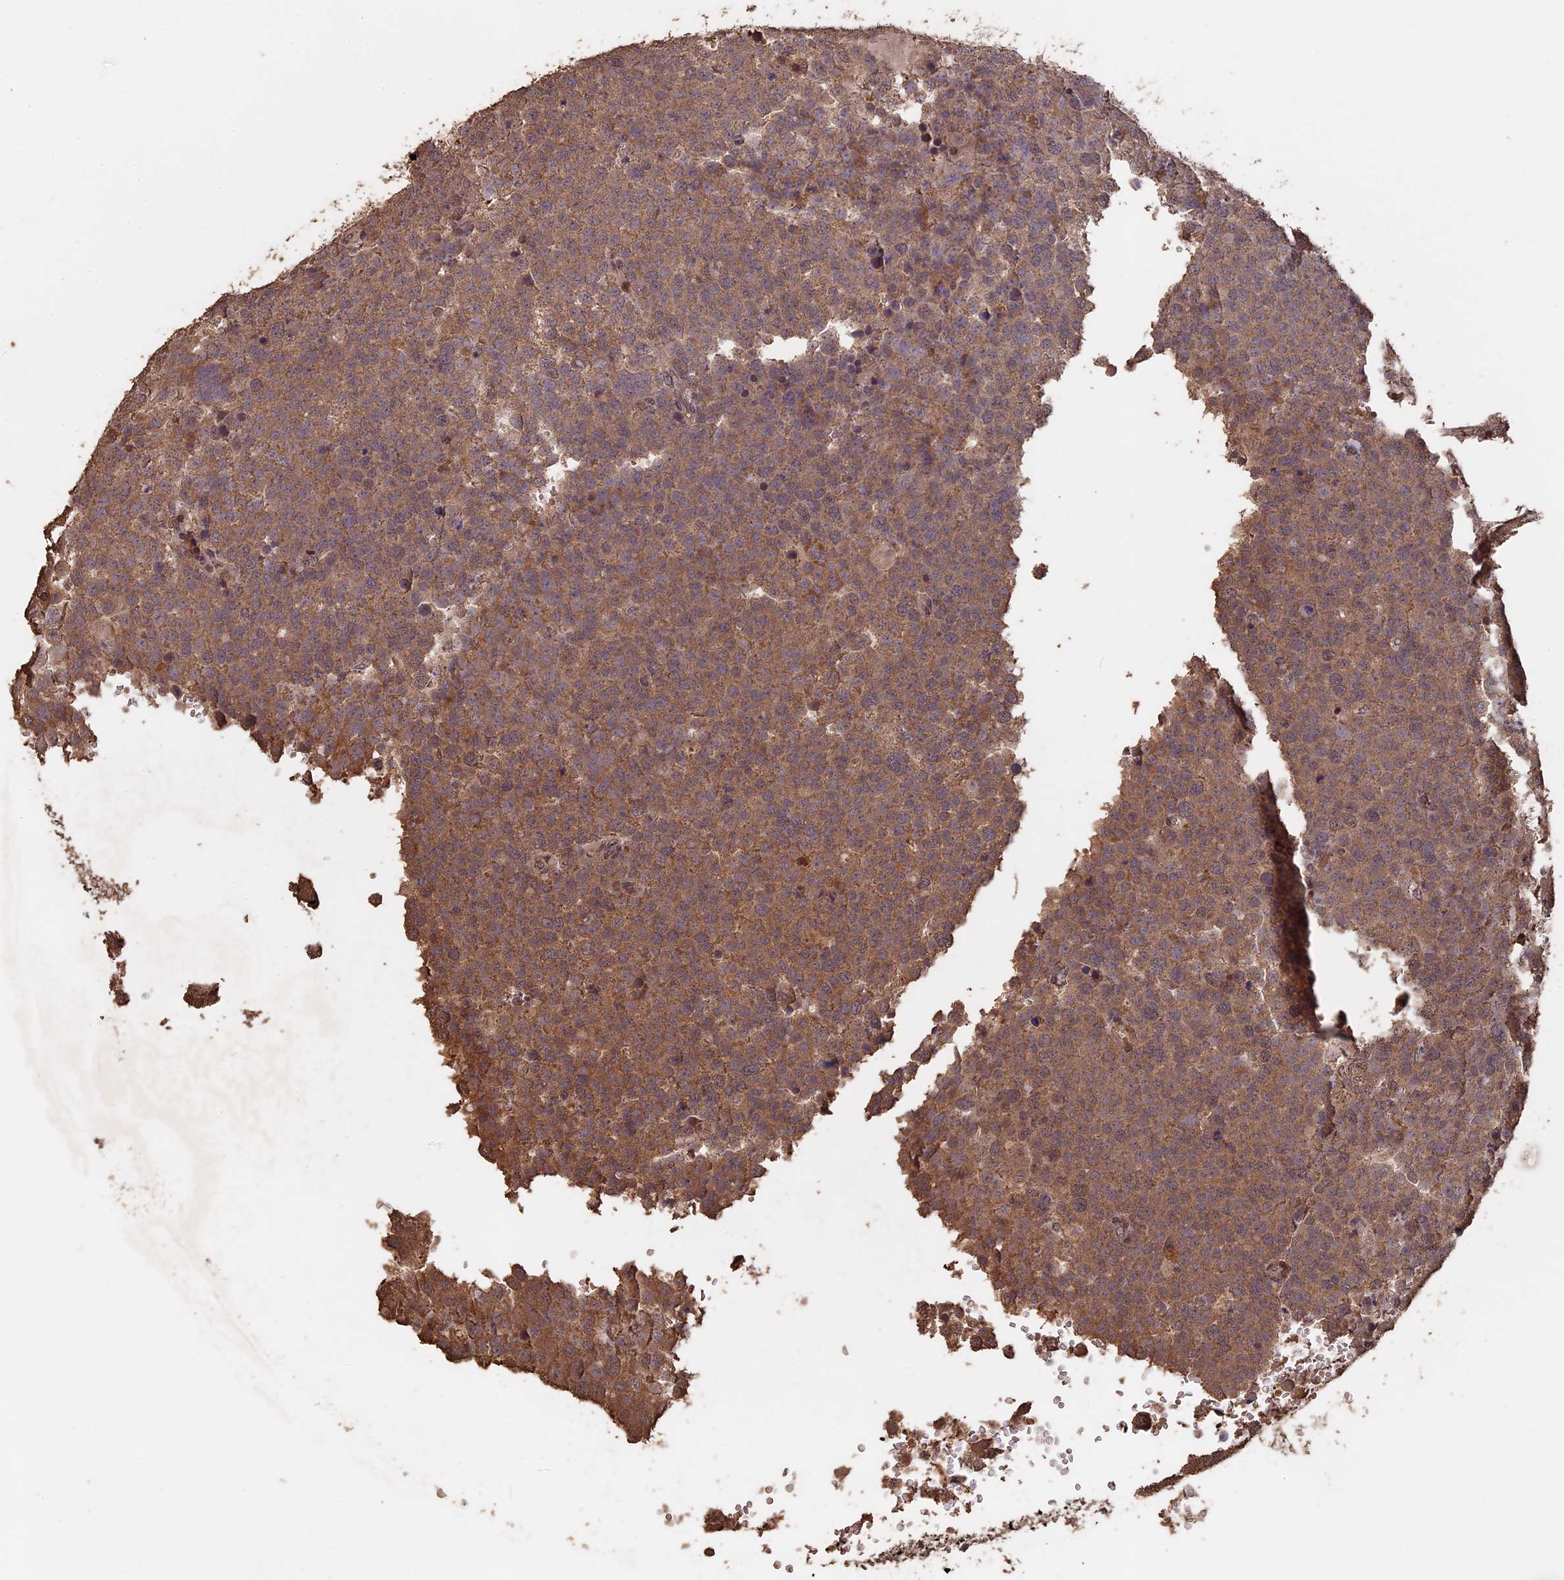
{"staining": {"intensity": "moderate", "quantity": ">75%", "location": "cytoplasmic/membranous"}, "tissue": "testis cancer", "cell_type": "Tumor cells", "image_type": "cancer", "snomed": [{"axis": "morphology", "description": "Seminoma, NOS"}, {"axis": "topography", "description": "Testis"}], "caption": "Testis seminoma stained with DAB (3,3'-diaminobenzidine) immunohistochemistry (IHC) exhibits medium levels of moderate cytoplasmic/membranous positivity in approximately >75% of tumor cells.", "gene": "HUNK", "patient": {"sex": "male", "age": 71}}